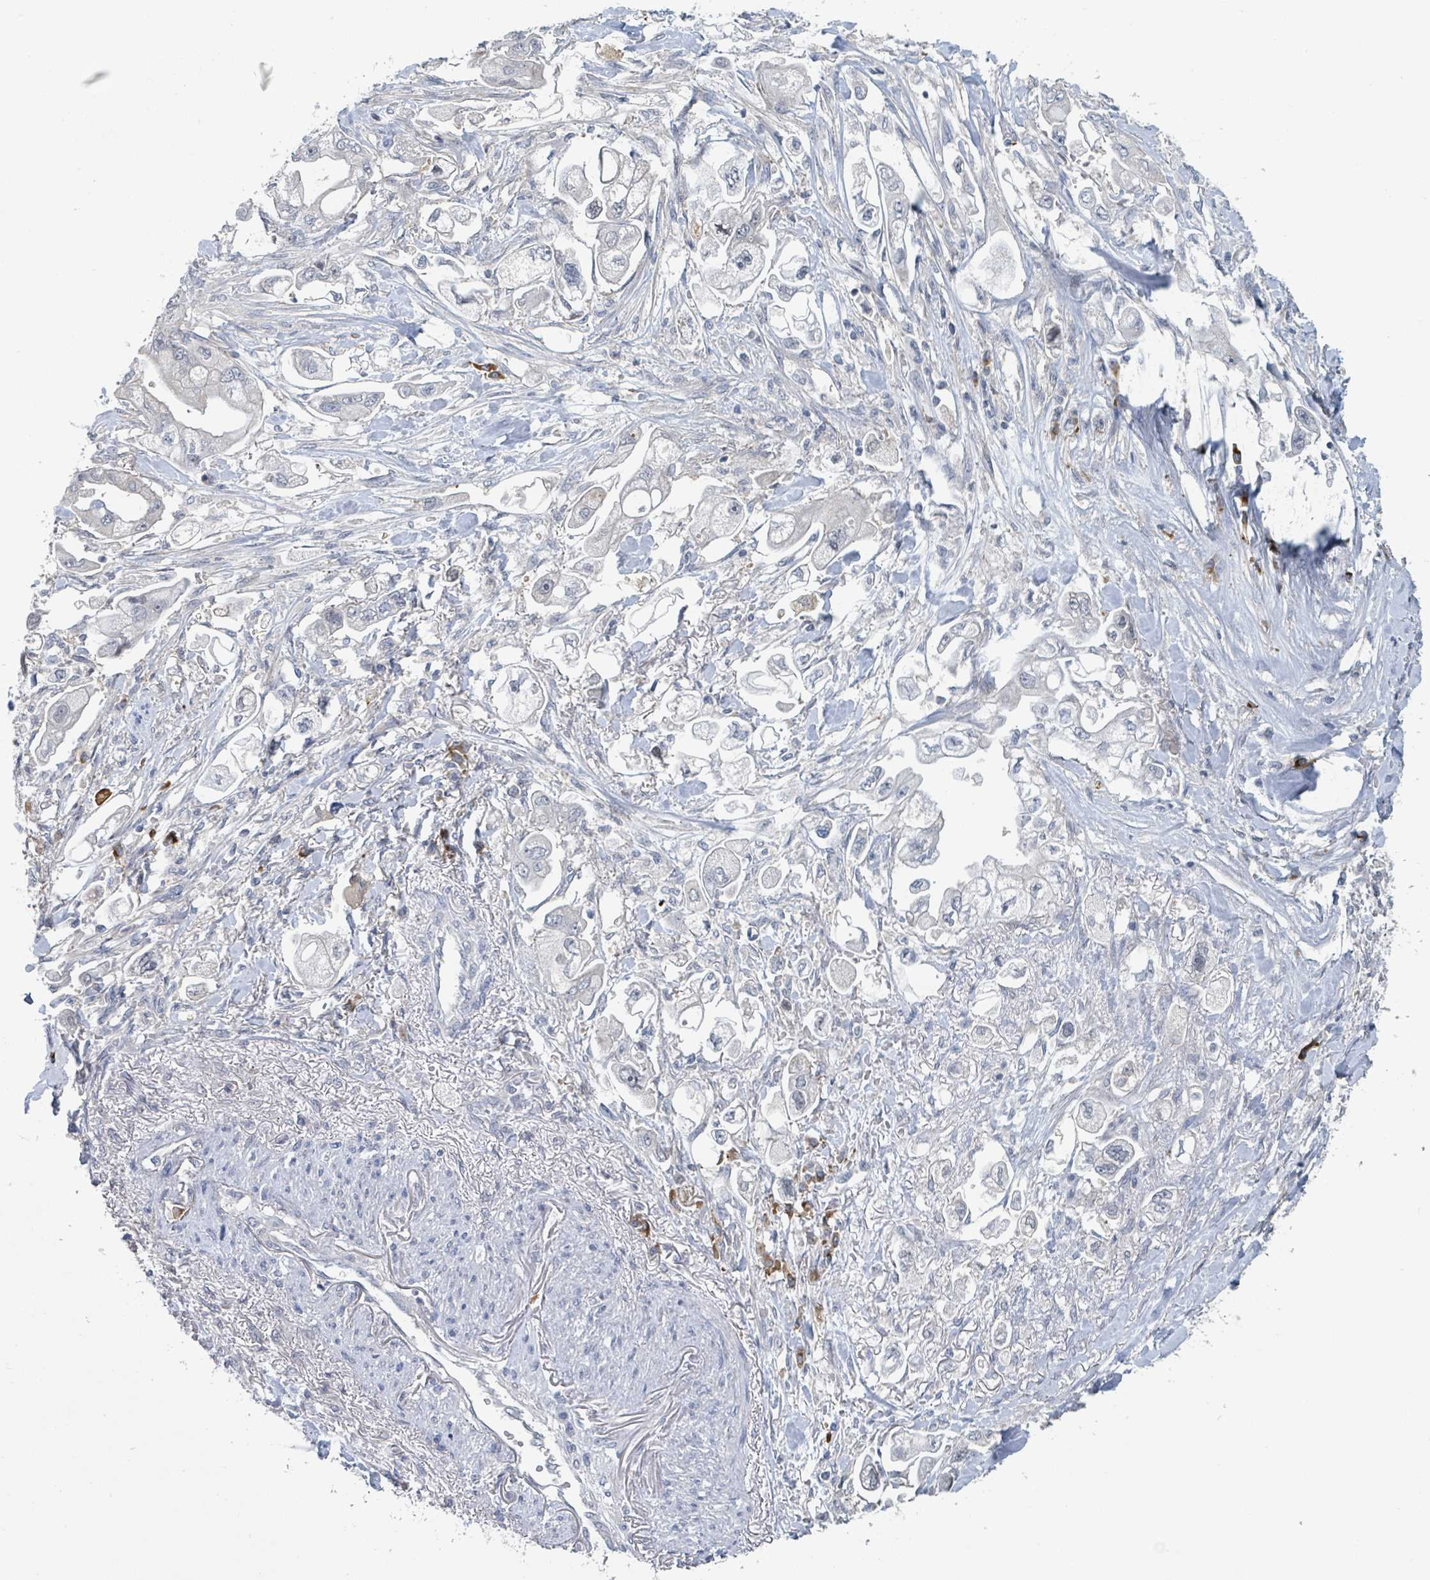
{"staining": {"intensity": "negative", "quantity": "none", "location": "none"}, "tissue": "stomach cancer", "cell_type": "Tumor cells", "image_type": "cancer", "snomed": [{"axis": "morphology", "description": "Adenocarcinoma, NOS"}, {"axis": "topography", "description": "Stomach"}], "caption": "Immunohistochemistry (IHC) of stomach cancer (adenocarcinoma) displays no staining in tumor cells.", "gene": "ANKRD55", "patient": {"sex": "male", "age": 62}}